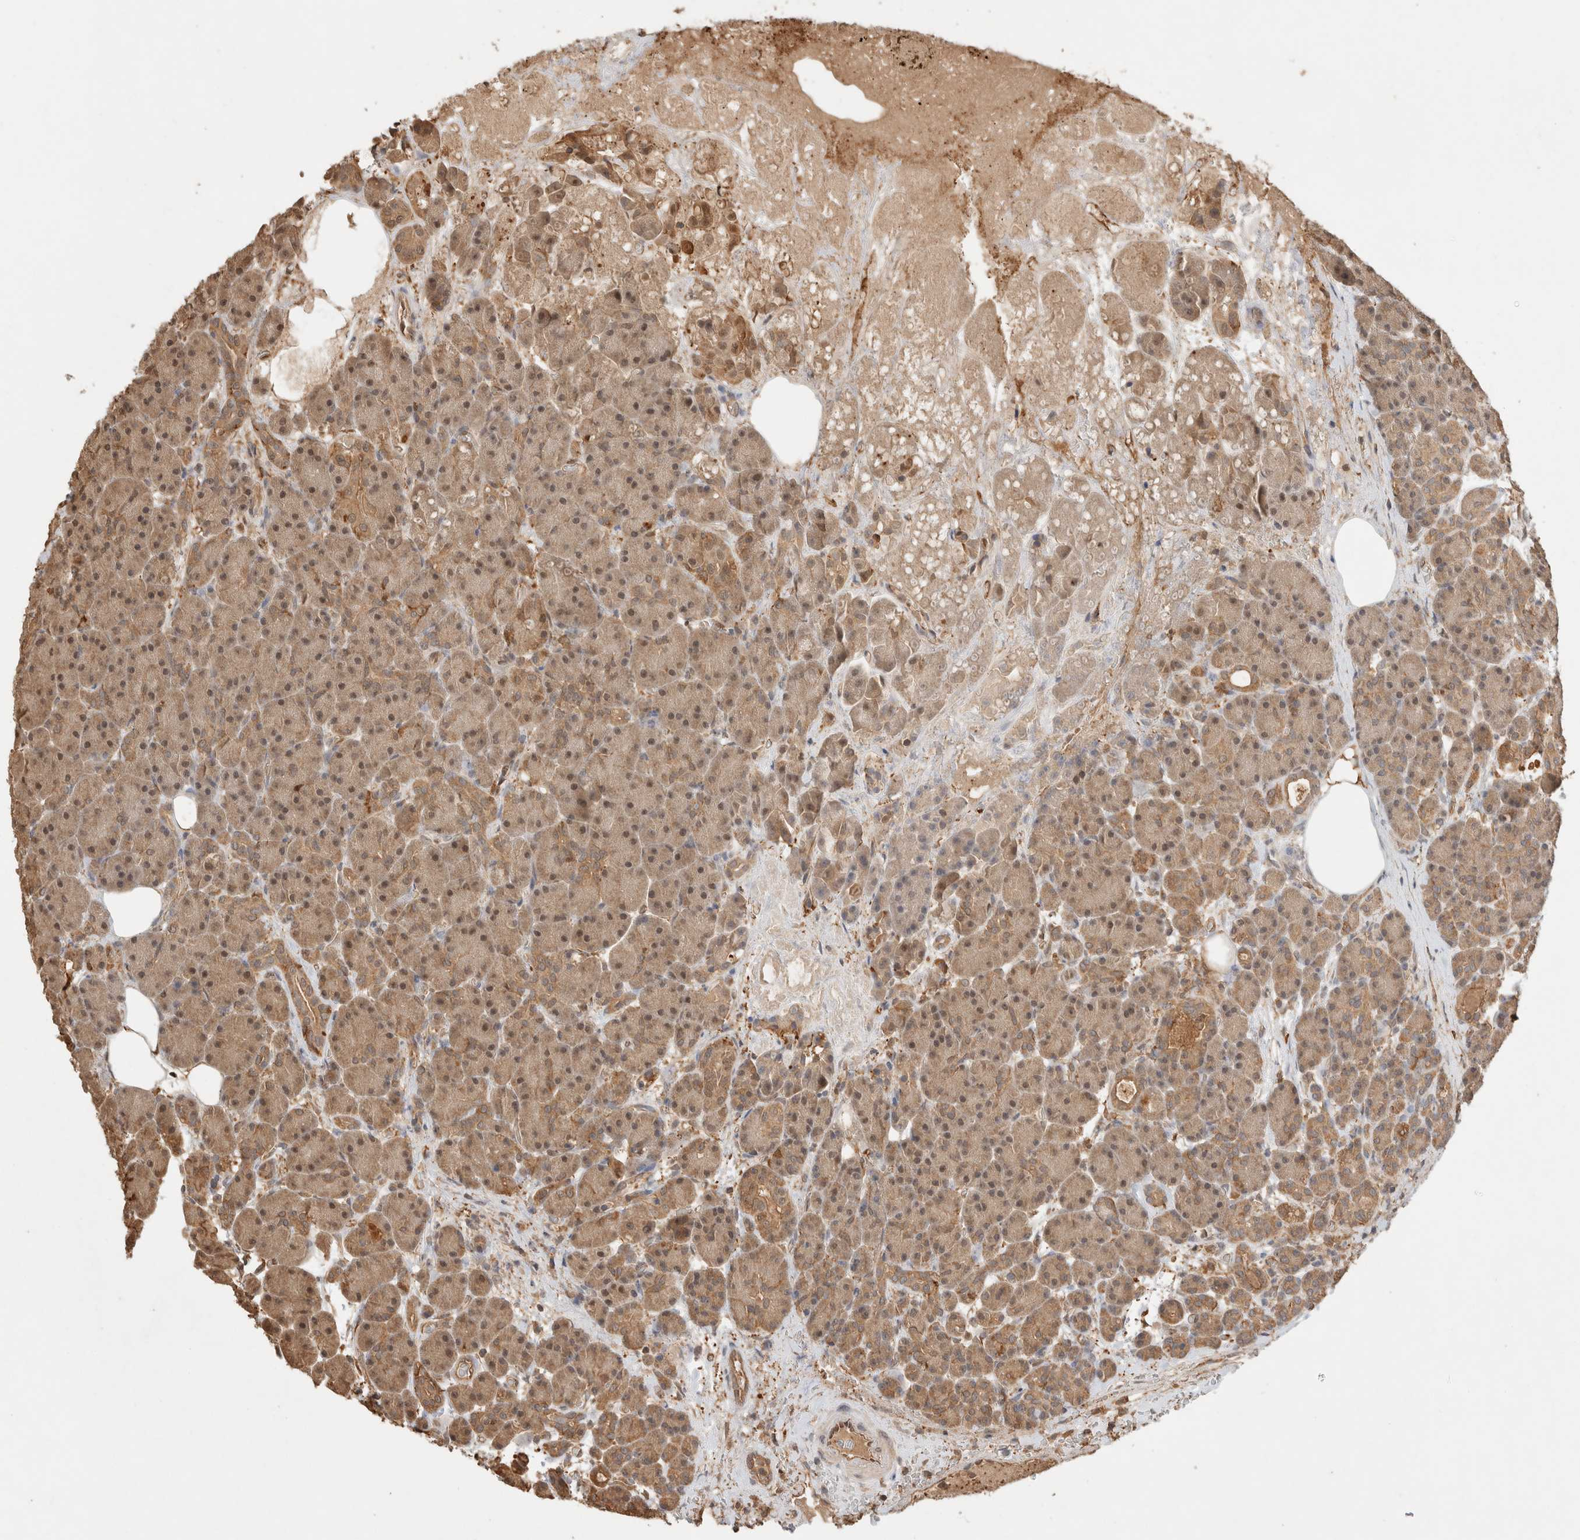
{"staining": {"intensity": "weak", "quantity": ">75%", "location": "cytoplasmic/membranous,nuclear"}, "tissue": "pancreas", "cell_type": "Exocrine glandular cells", "image_type": "normal", "snomed": [{"axis": "morphology", "description": "Normal tissue, NOS"}, {"axis": "topography", "description": "Pancreas"}], "caption": "Pancreas stained with DAB (3,3'-diaminobenzidine) IHC displays low levels of weak cytoplasmic/membranous,nuclear expression in approximately >75% of exocrine glandular cells.", "gene": "YWHAH", "patient": {"sex": "male", "age": 63}}